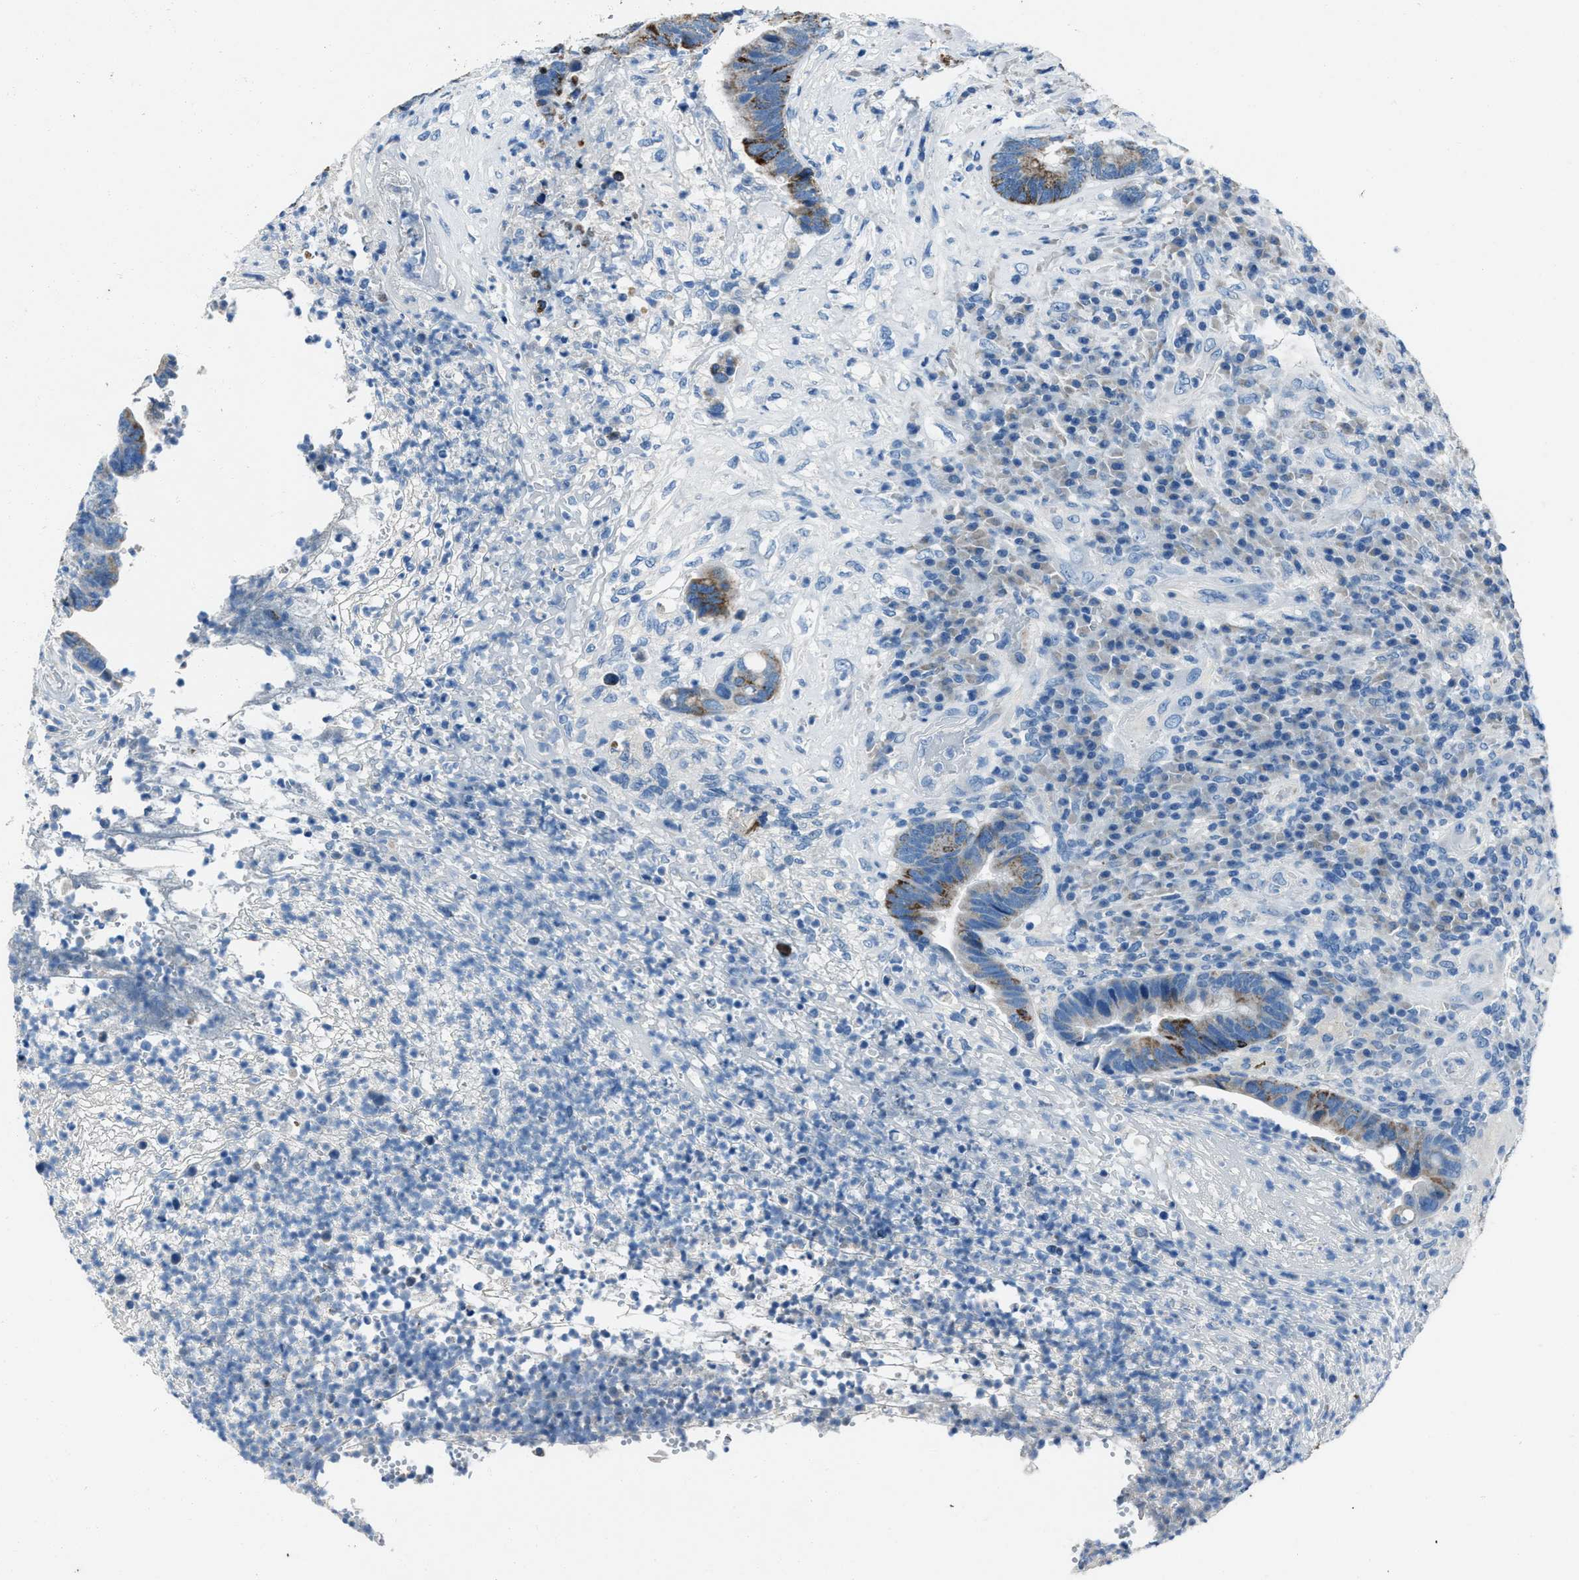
{"staining": {"intensity": "moderate", "quantity": "25%-75%", "location": "cytoplasmic/membranous"}, "tissue": "colorectal cancer", "cell_type": "Tumor cells", "image_type": "cancer", "snomed": [{"axis": "morphology", "description": "Adenocarcinoma, NOS"}, {"axis": "topography", "description": "Rectum"}], "caption": "A brown stain shows moderate cytoplasmic/membranous expression of a protein in adenocarcinoma (colorectal) tumor cells. (brown staining indicates protein expression, while blue staining denotes nuclei).", "gene": "AMACR", "patient": {"sex": "female", "age": 89}}